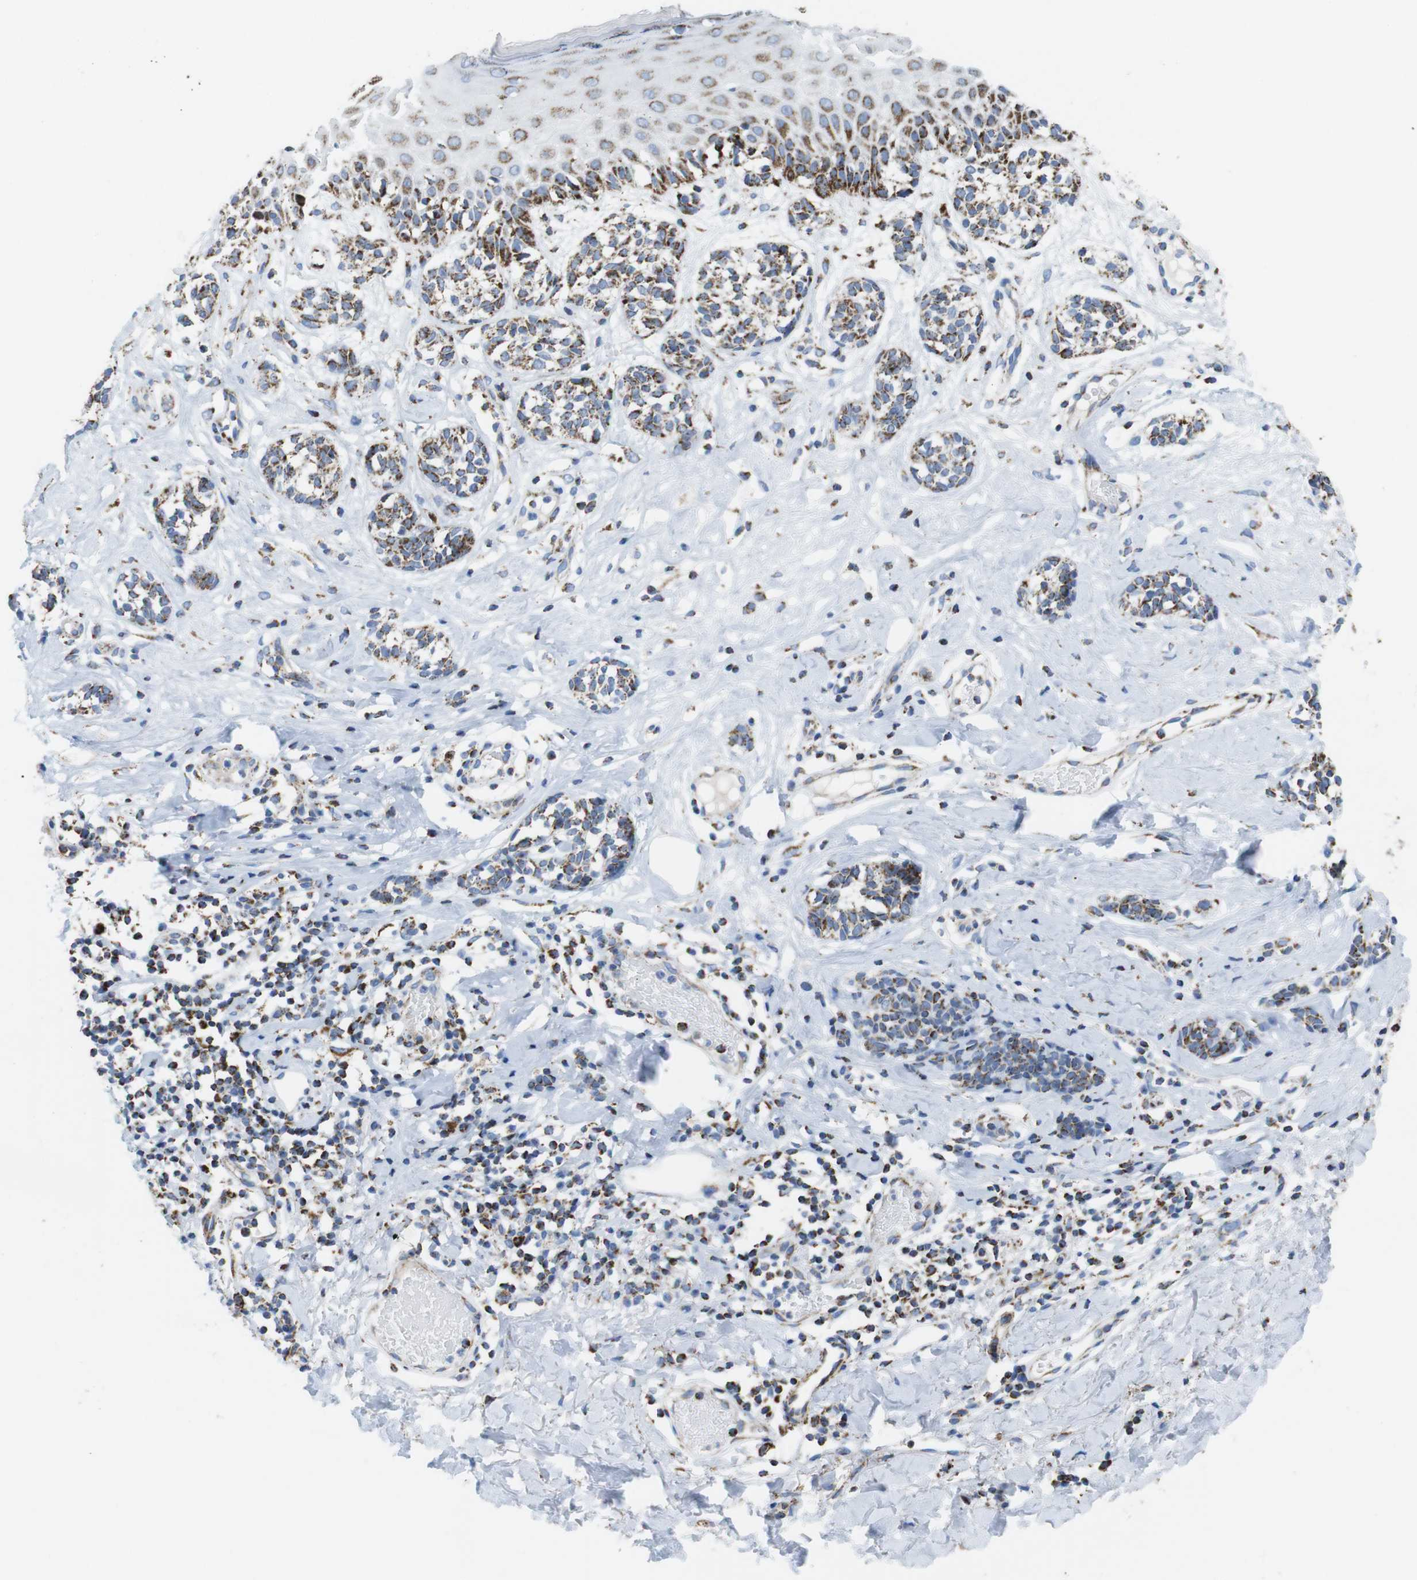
{"staining": {"intensity": "moderate", "quantity": ">75%", "location": "cytoplasmic/membranous"}, "tissue": "melanoma", "cell_type": "Tumor cells", "image_type": "cancer", "snomed": [{"axis": "morphology", "description": "Malignant melanoma, NOS"}, {"axis": "topography", "description": "Skin"}], "caption": "About >75% of tumor cells in human melanoma reveal moderate cytoplasmic/membranous protein expression as visualized by brown immunohistochemical staining.", "gene": "ATP5PO", "patient": {"sex": "male", "age": 64}}